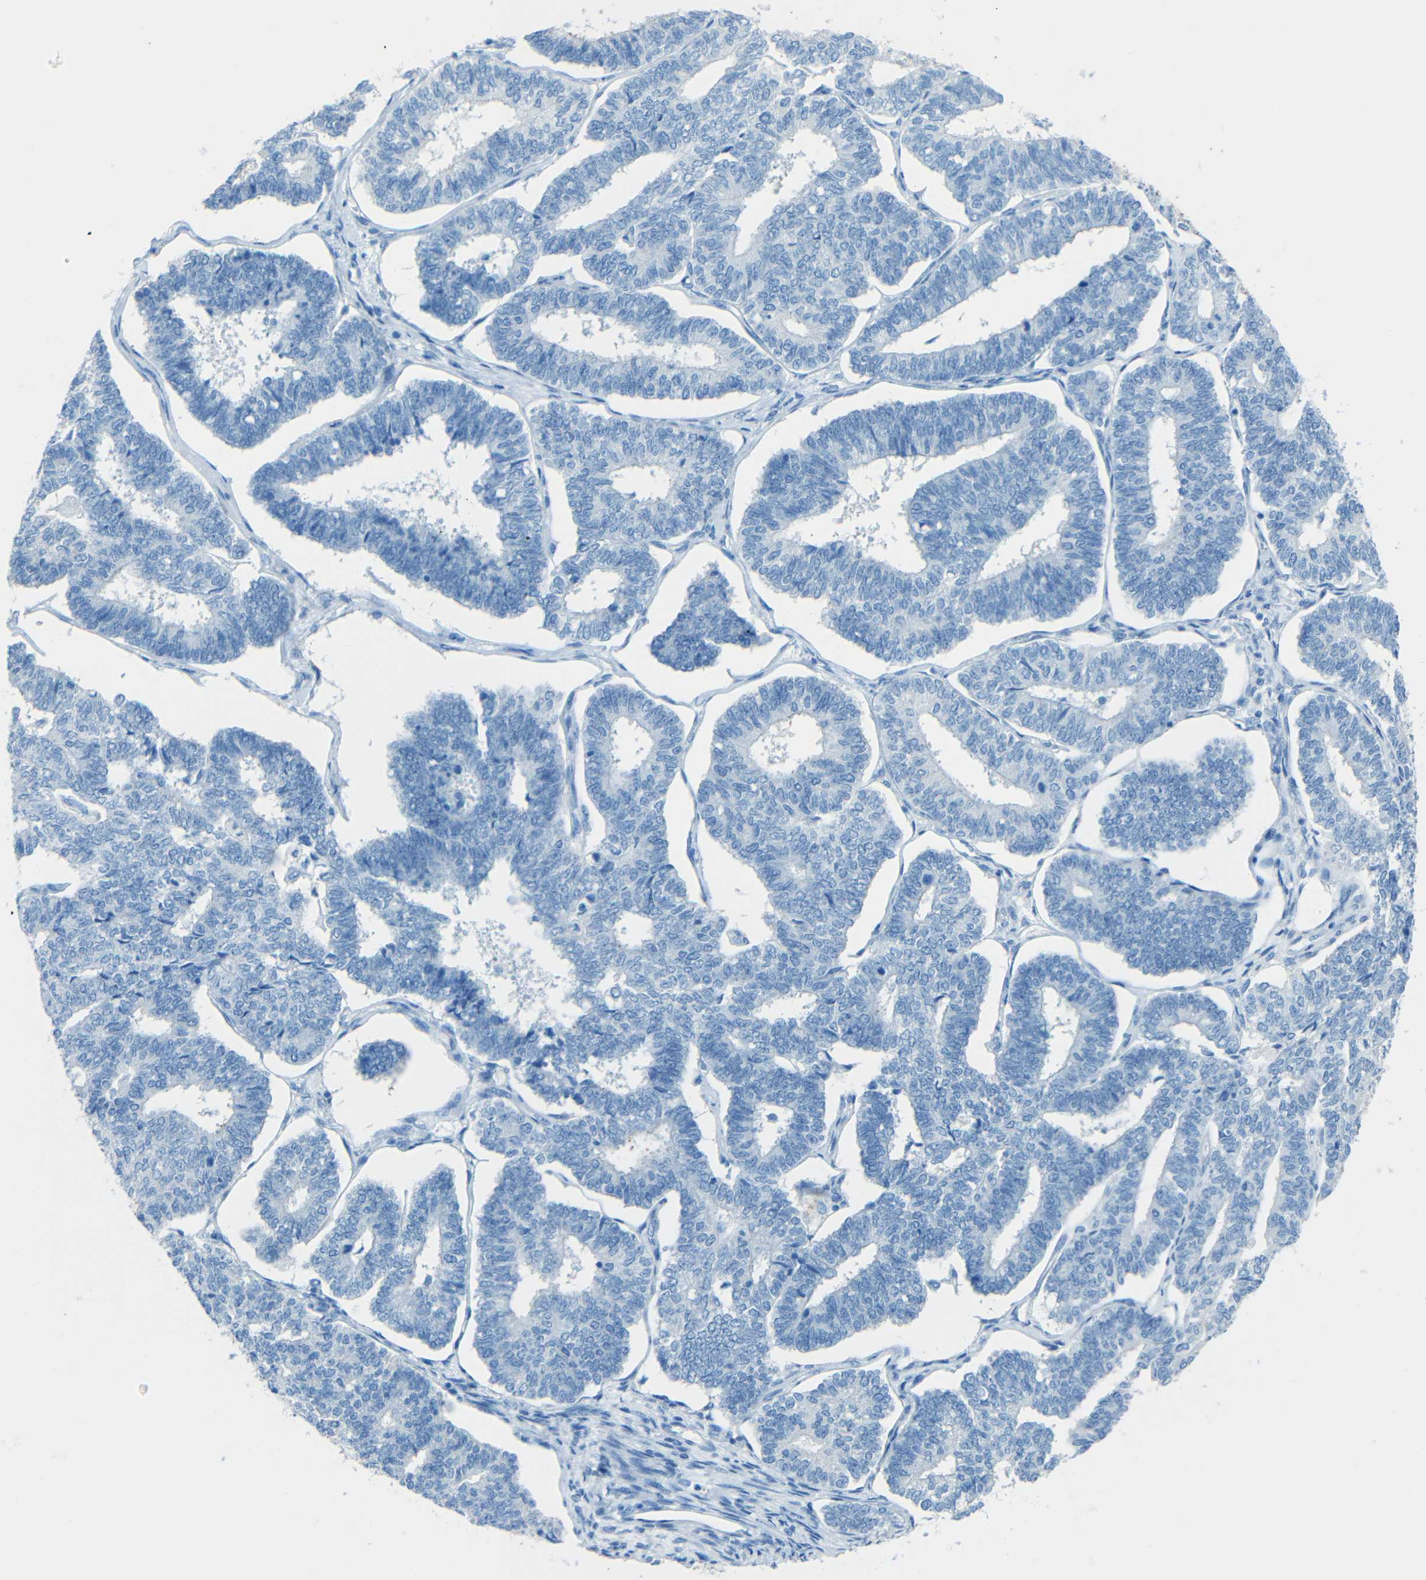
{"staining": {"intensity": "negative", "quantity": "none", "location": "none"}, "tissue": "endometrial cancer", "cell_type": "Tumor cells", "image_type": "cancer", "snomed": [{"axis": "morphology", "description": "Adenocarcinoma, NOS"}, {"axis": "topography", "description": "Endometrium"}], "caption": "Endometrial cancer was stained to show a protein in brown. There is no significant positivity in tumor cells.", "gene": "TUBB4B", "patient": {"sex": "female", "age": 70}}